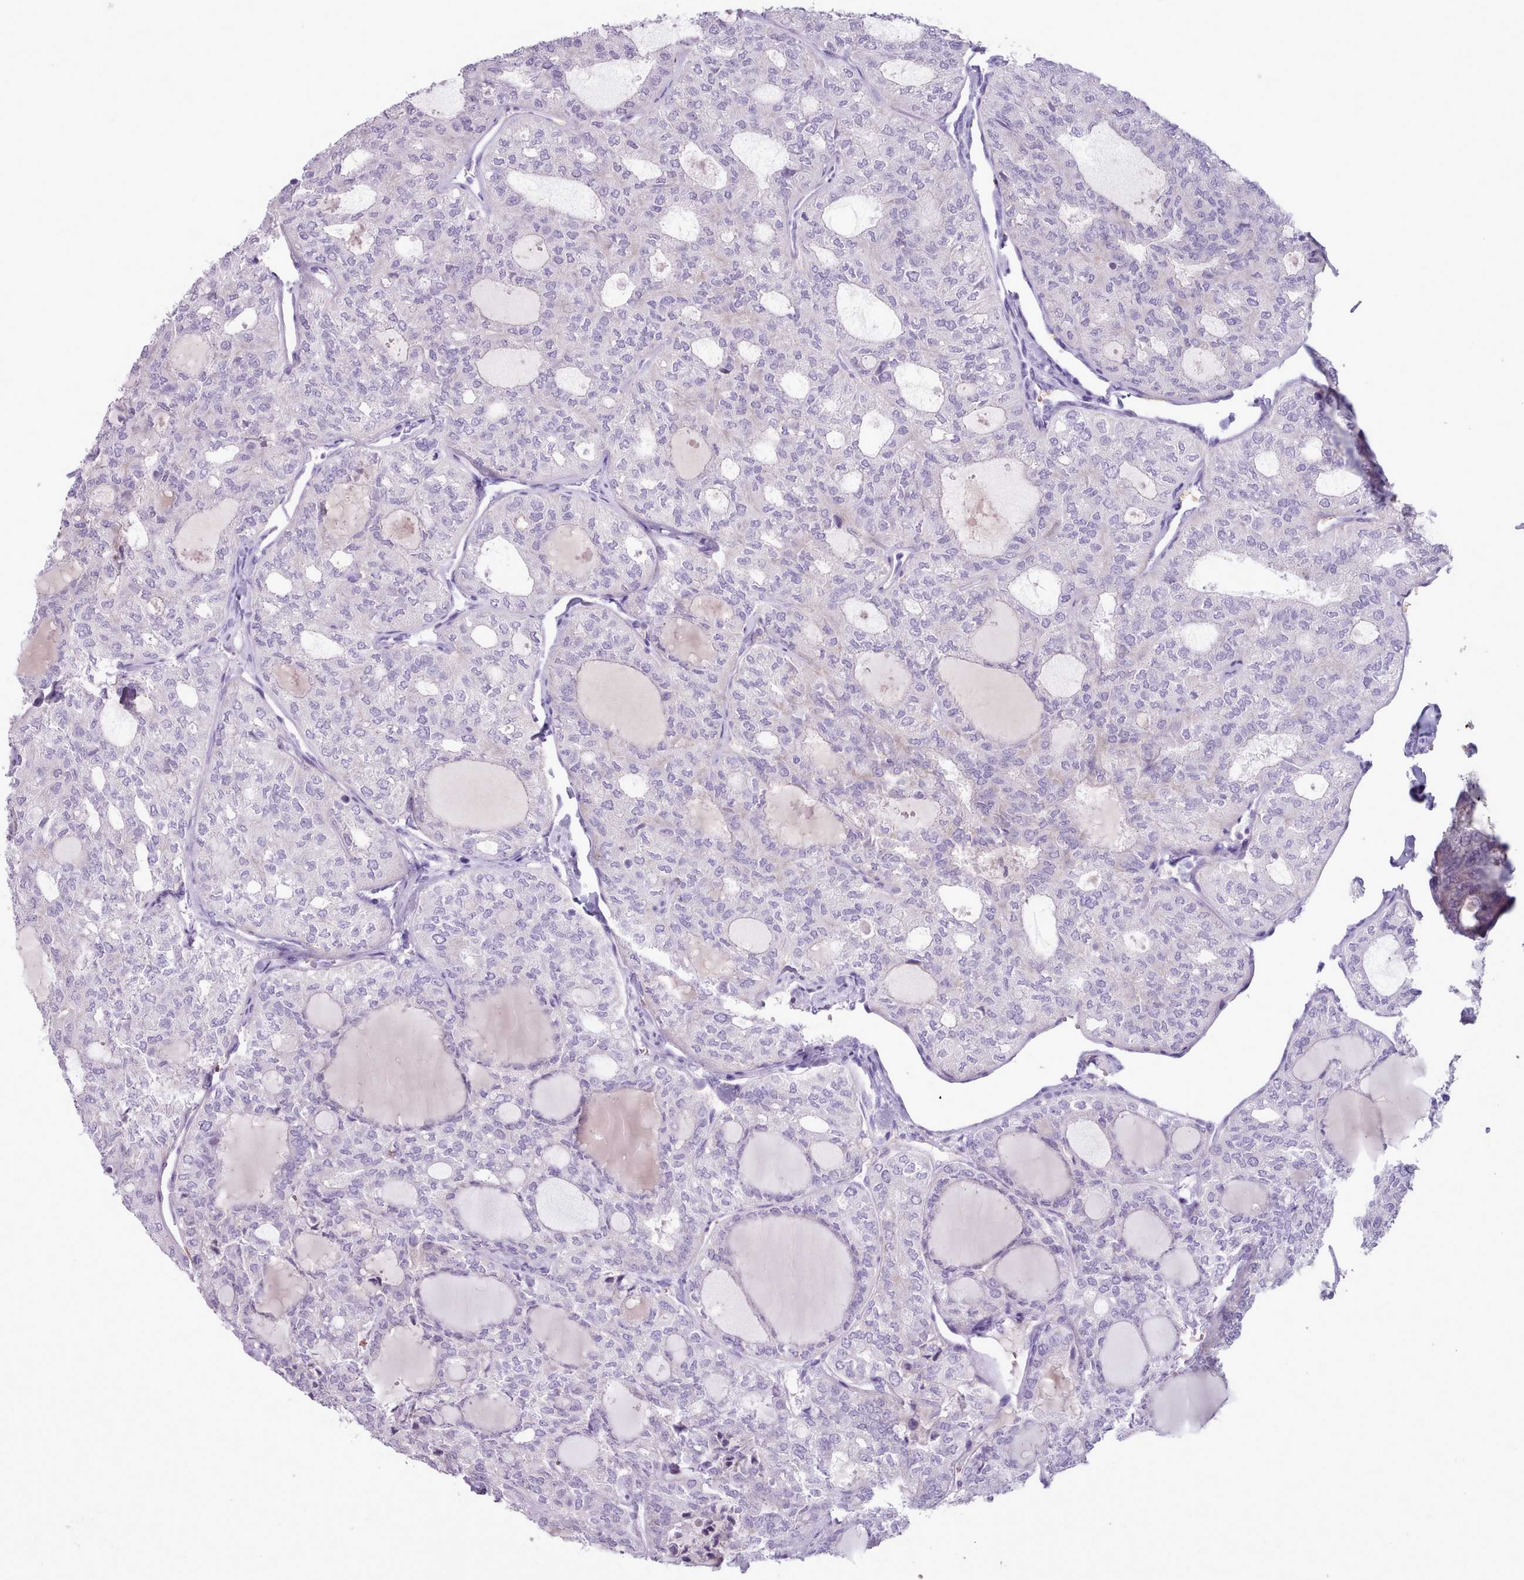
{"staining": {"intensity": "negative", "quantity": "none", "location": "none"}, "tissue": "thyroid cancer", "cell_type": "Tumor cells", "image_type": "cancer", "snomed": [{"axis": "morphology", "description": "Follicular adenoma carcinoma, NOS"}, {"axis": "topography", "description": "Thyroid gland"}], "caption": "Tumor cells show no significant protein staining in follicular adenoma carcinoma (thyroid).", "gene": "AK4", "patient": {"sex": "male", "age": 75}}